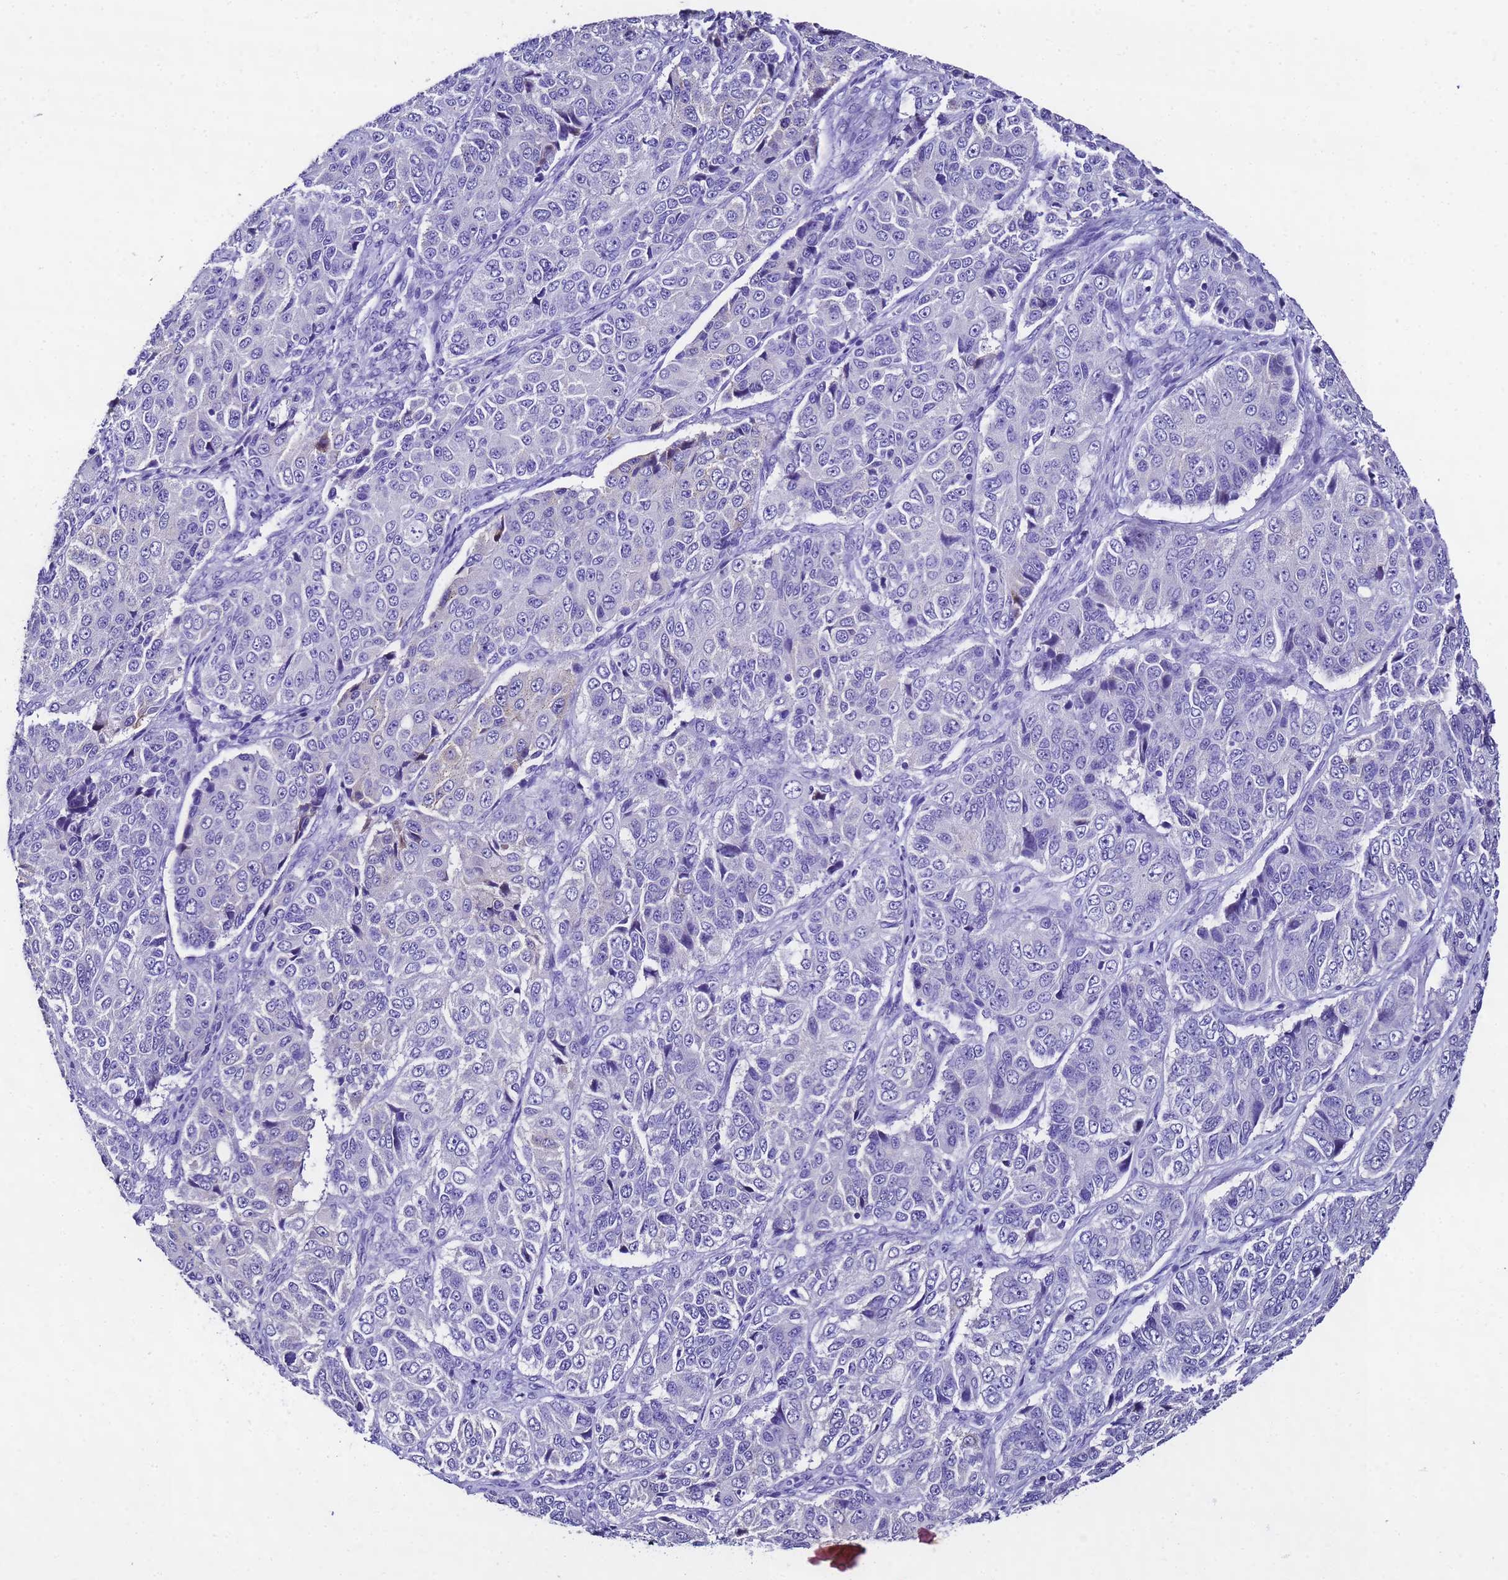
{"staining": {"intensity": "negative", "quantity": "none", "location": "none"}, "tissue": "ovarian cancer", "cell_type": "Tumor cells", "image_type": "cancer", "snomed": [{"axis": "morphology", "description": "Carcinoma, endometroid"}, {"axis": "topography", "description": "Ovary"}], "caption": "Immunohistochemical staining of human ovarian cancer (endometroid carcinoma) shows no significant expression in tumor cells.", "gene": "UGT2B10", "patient": {"sex": "female", "age": 51}}